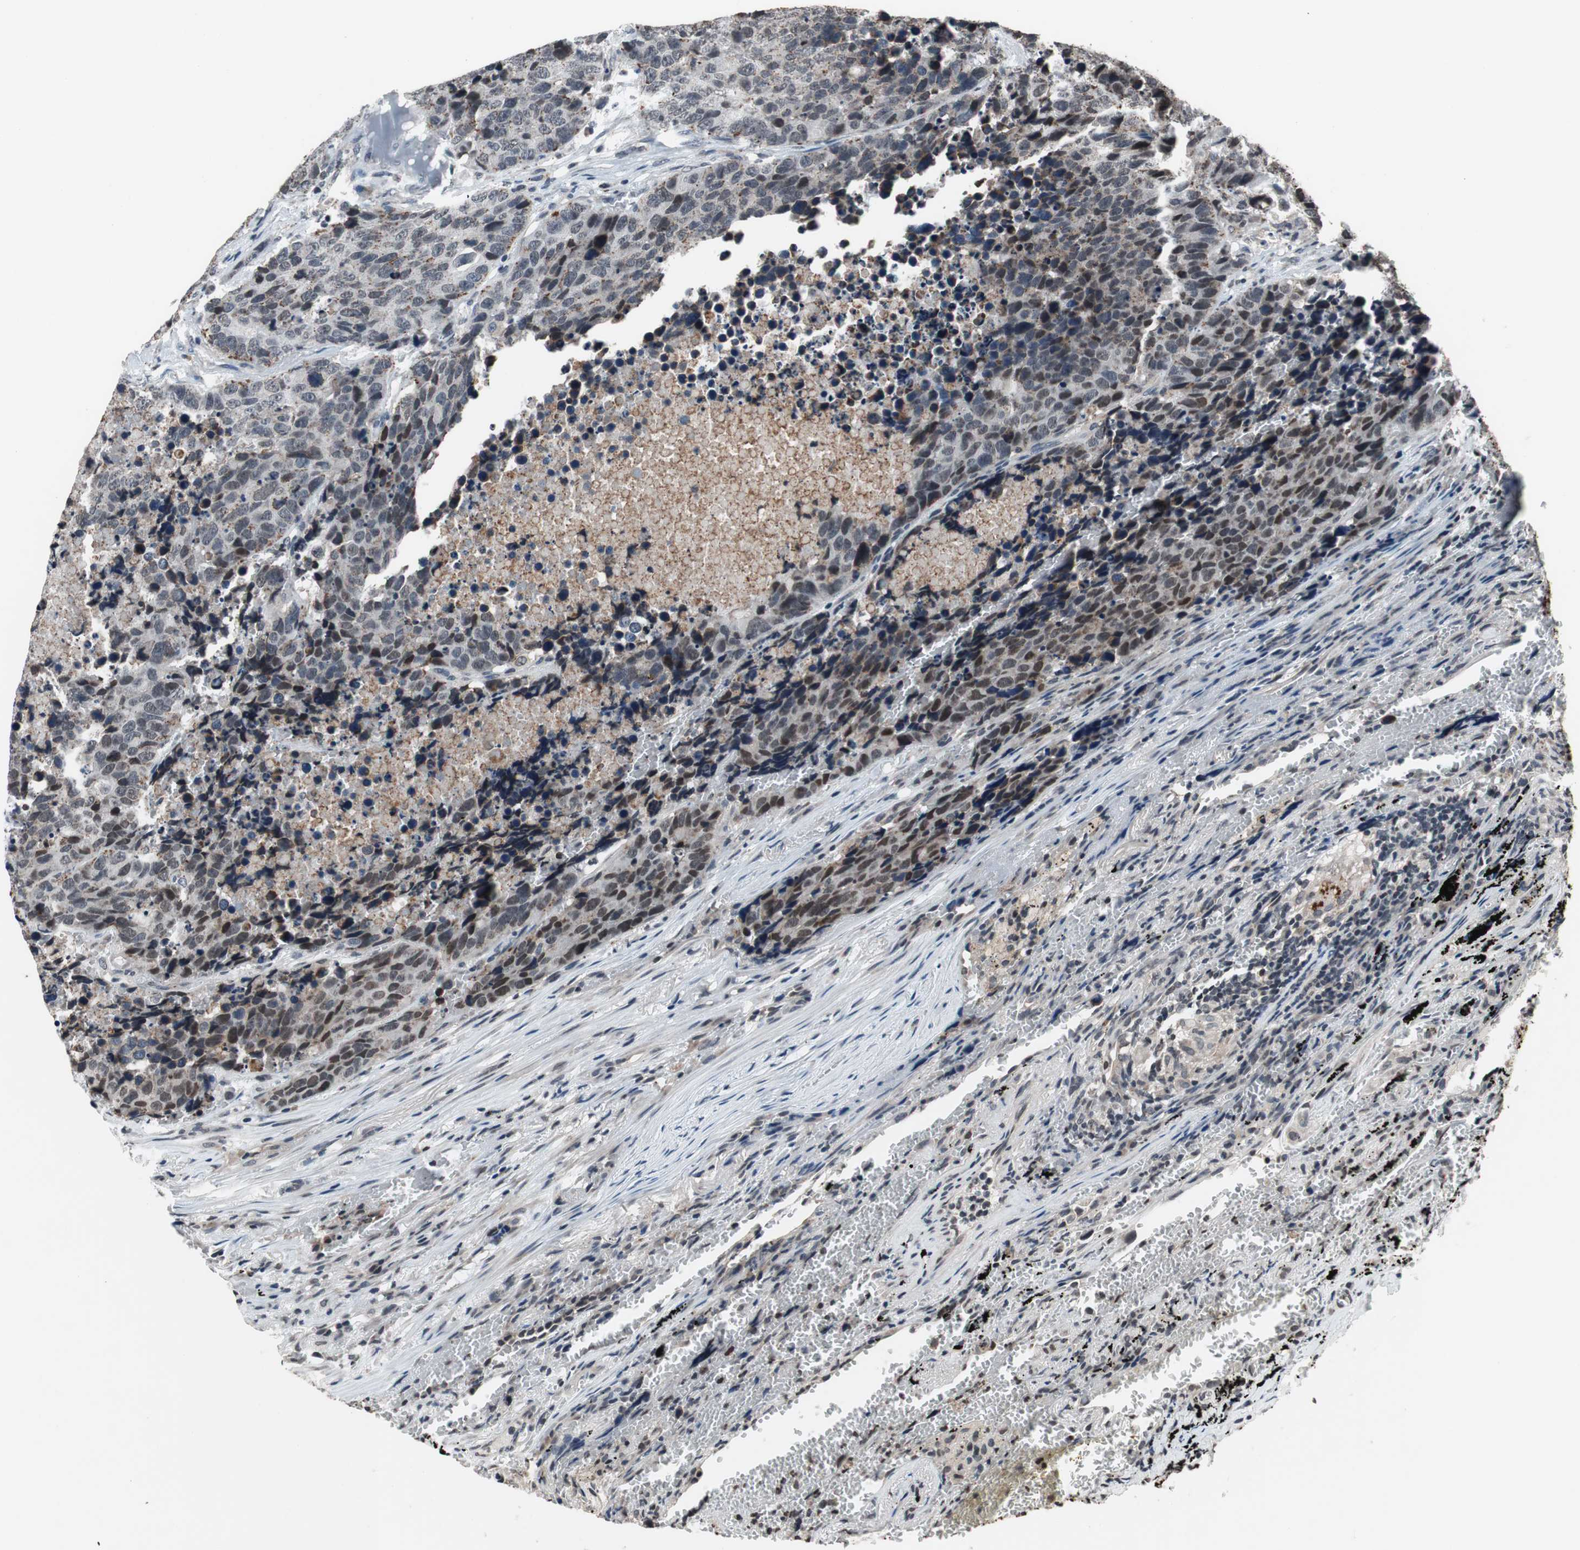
{"staining": {"intensity": "negative", "quantity": "none", "location": "none"}, "tissue": "carcinoid", "cell_type": "Tumor cells", "image_type": "cancer", "snomed": [{"axis": "morphology", "description": "Carcinoid, malignant, NOS"}, {"axis": "topography", "description": "Lung"}], "caption": "This histopathology image is of carcinoid stained with immunohistochemistry (IHC) to label a protein in brown with the nuclei are counter-stained blue. There is no positivity in tumor cells.", "gene": "RFC1", "patient": {"sex": "male", "age": 60}}